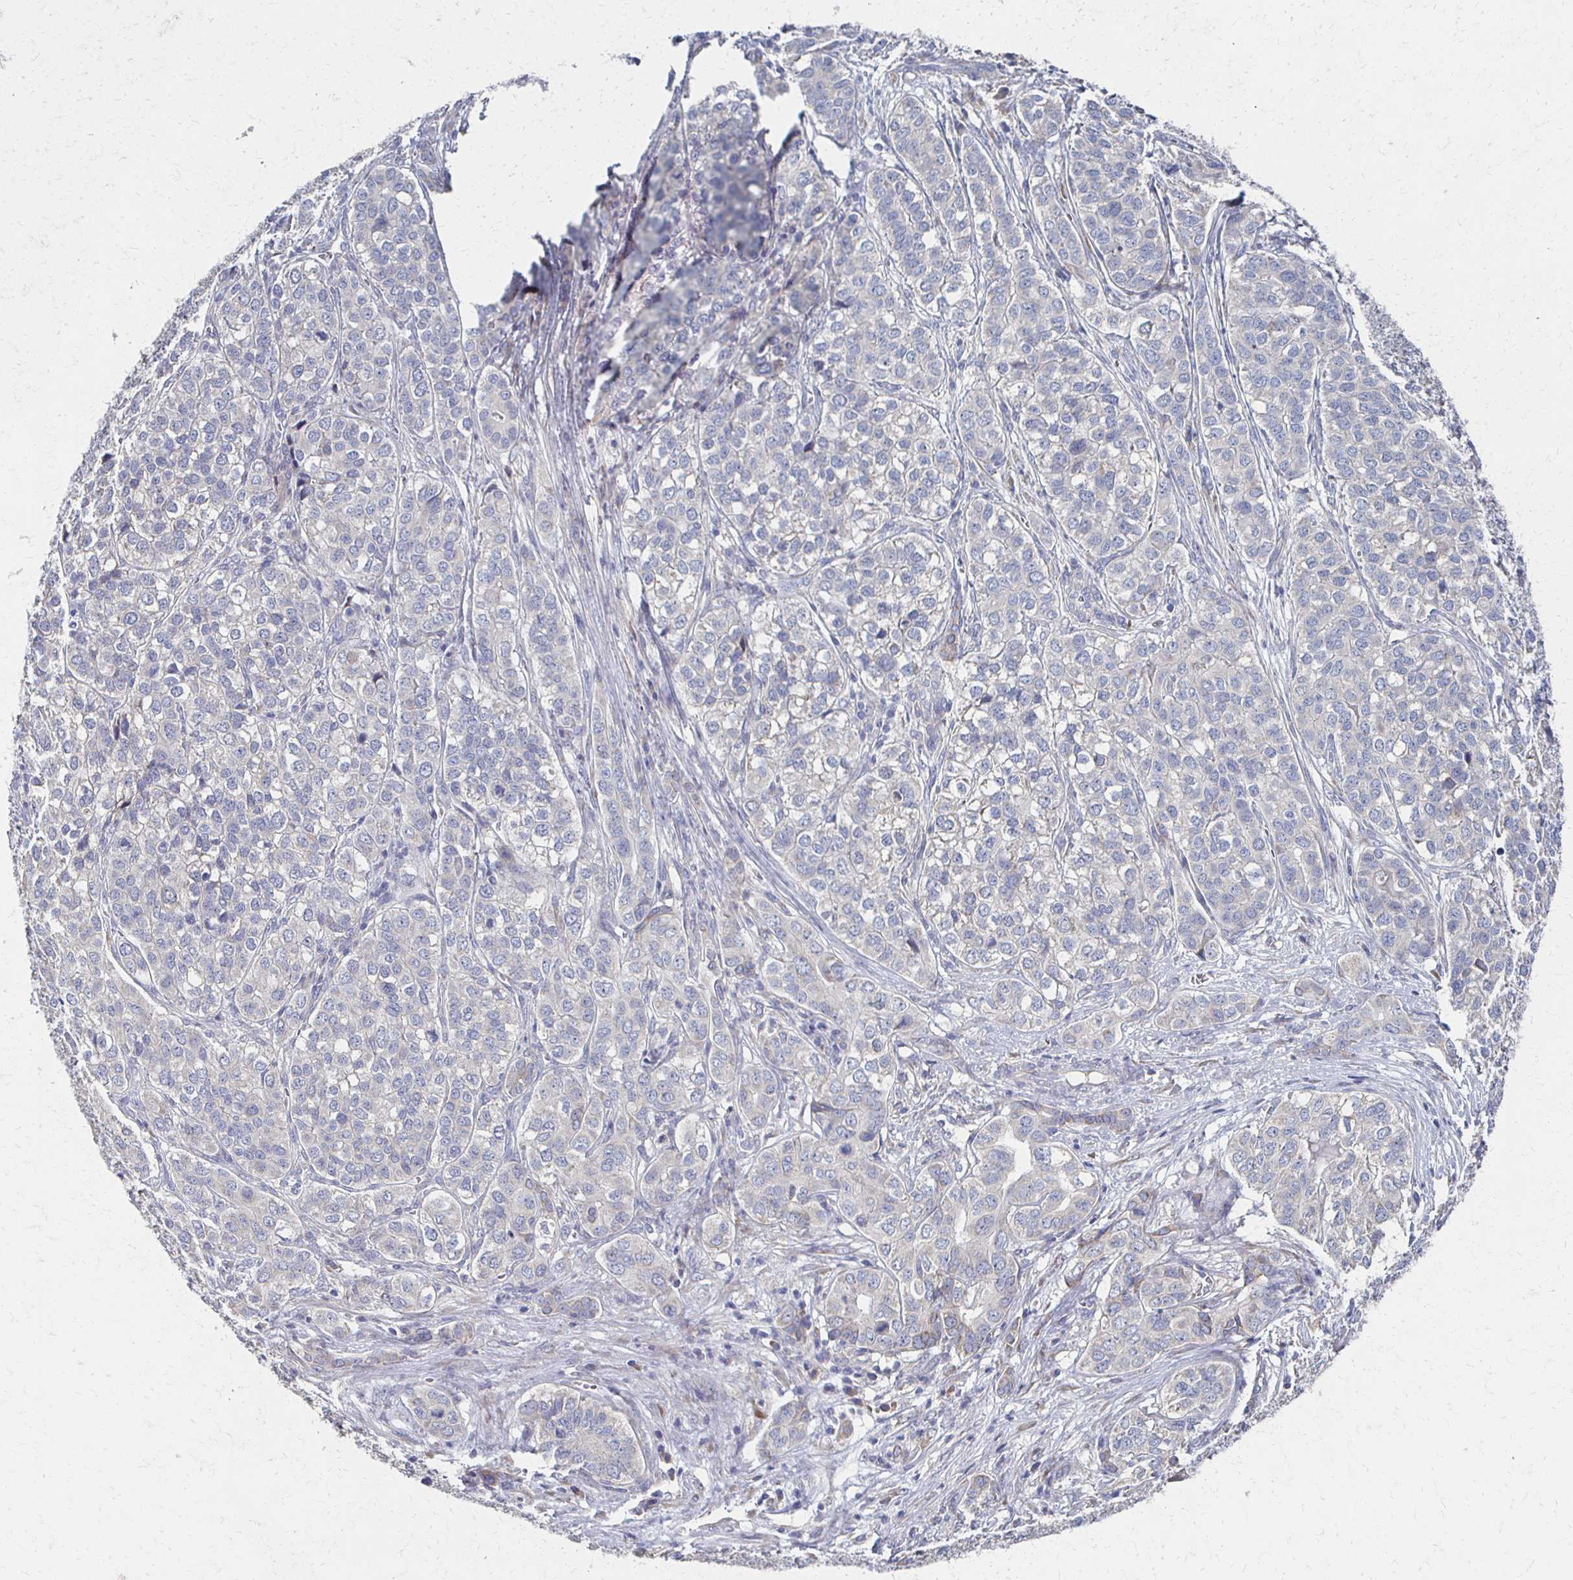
{"staining": {"intensity": "negative", "quantity": "none", "location": "none"}, "tissue": "liver cancer", "cell_type": "Tumor cells", "image_type": "cancer", "snomed": [{"axis": "morphology", "description": "Cholangiocarcinoma"}, {"axis": "topography", "description": "Liver"}], "caption": "Histopathology image shows no protein positivity in tumor cells of liver cholangiocarcinoma tissue.", "gene": "CX3CR1", "patient": {"sex": "male", "age": 56}}